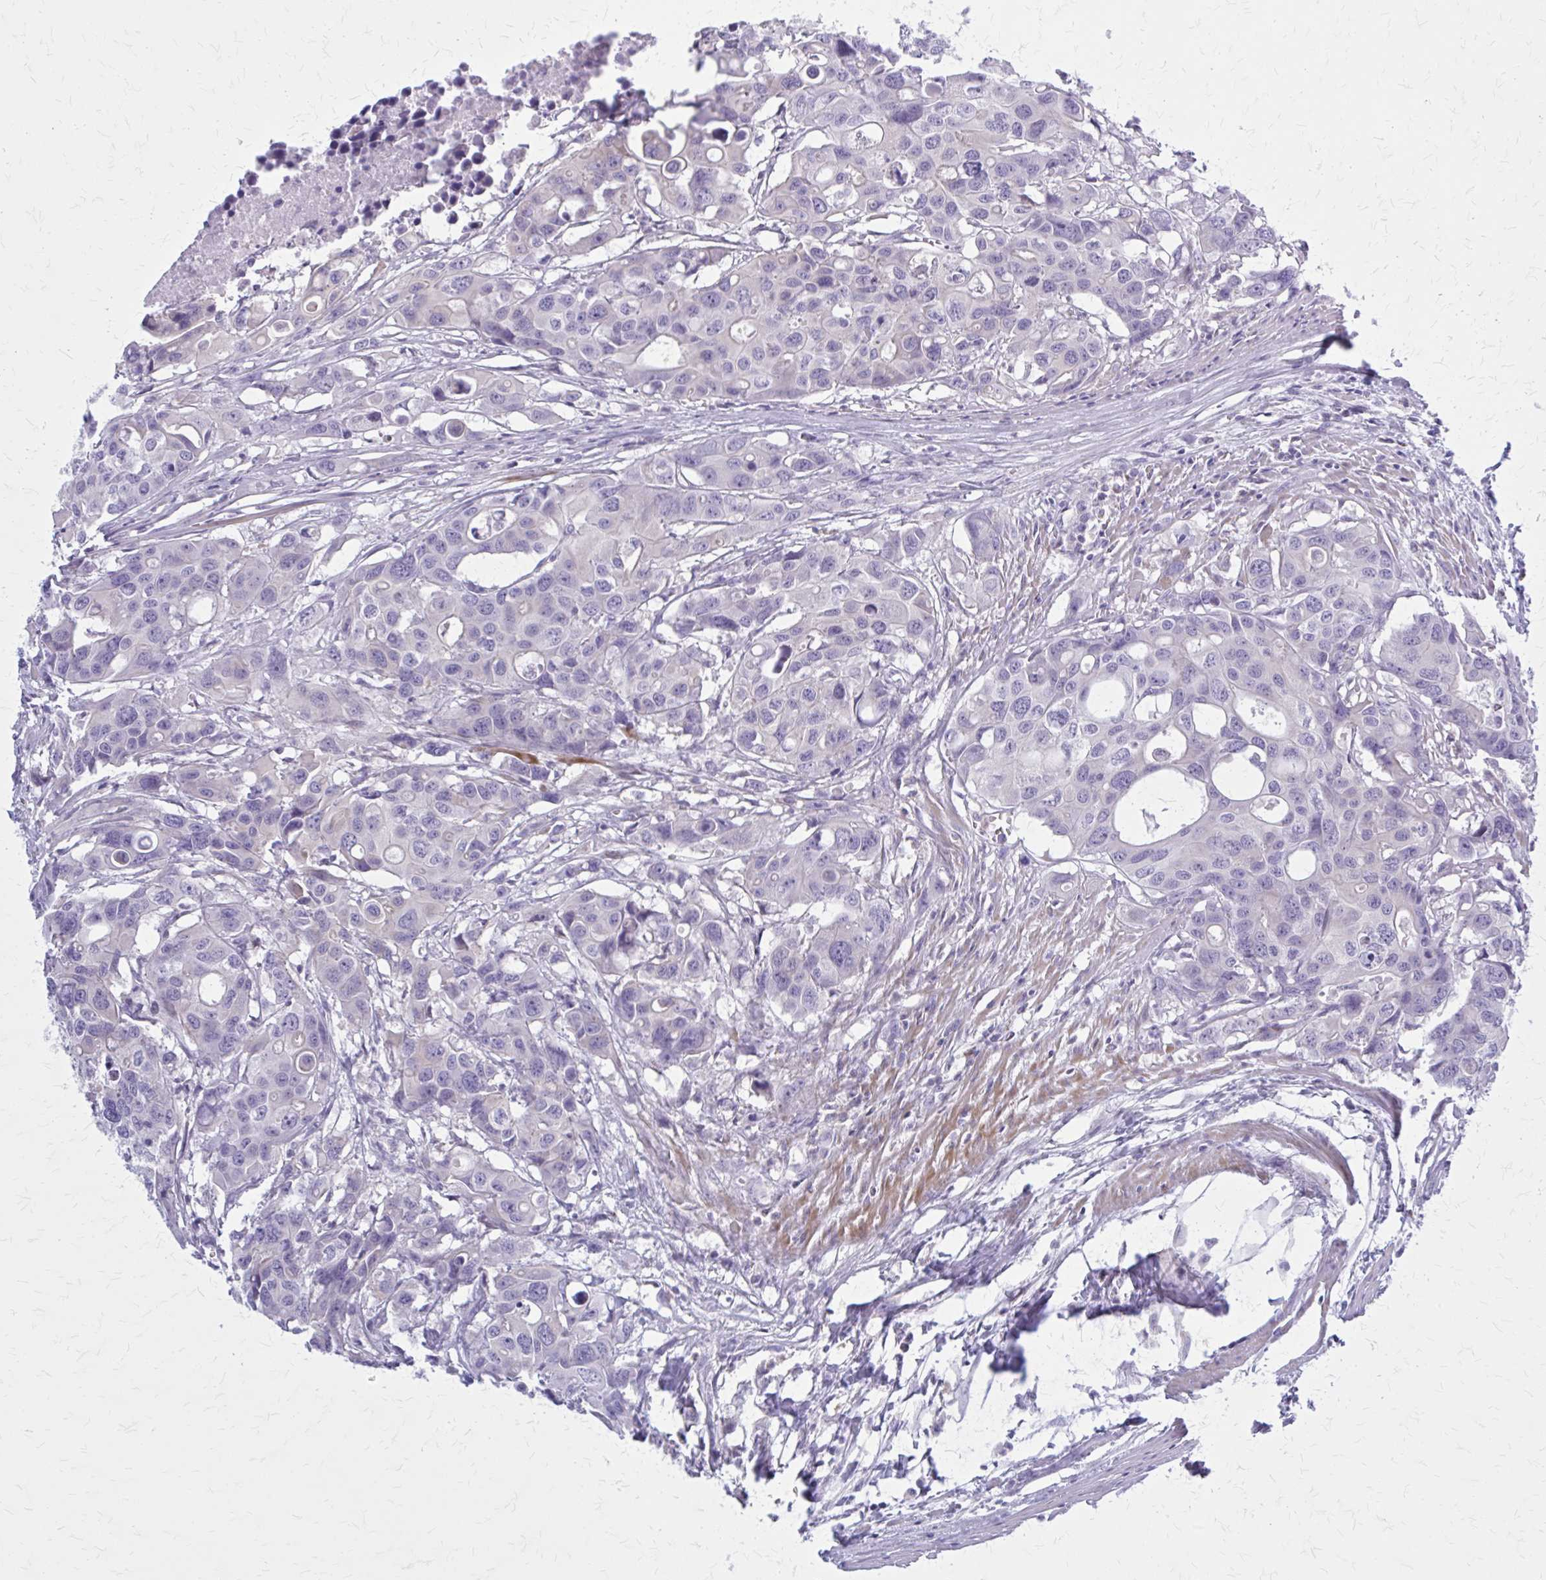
{"staining": {"intensity": "negative", "quantity": "none", "location": "none"}, "tissue": "colorectal cancer", "cell_type": "Tumor cells", "image_type": "cancer", "snomed": [{"axis": "morphology", "description": "Adenocarcinoma, NOS"}, {"axis": "topography", "description": "Colon"}], "caption": "This is an immunohistochemistry image of human colorectal adenocarcinoma. There is no expression in tumor cells.", "gene": "PITPNM1", "patient": {"sex": "male", "age": 77}}